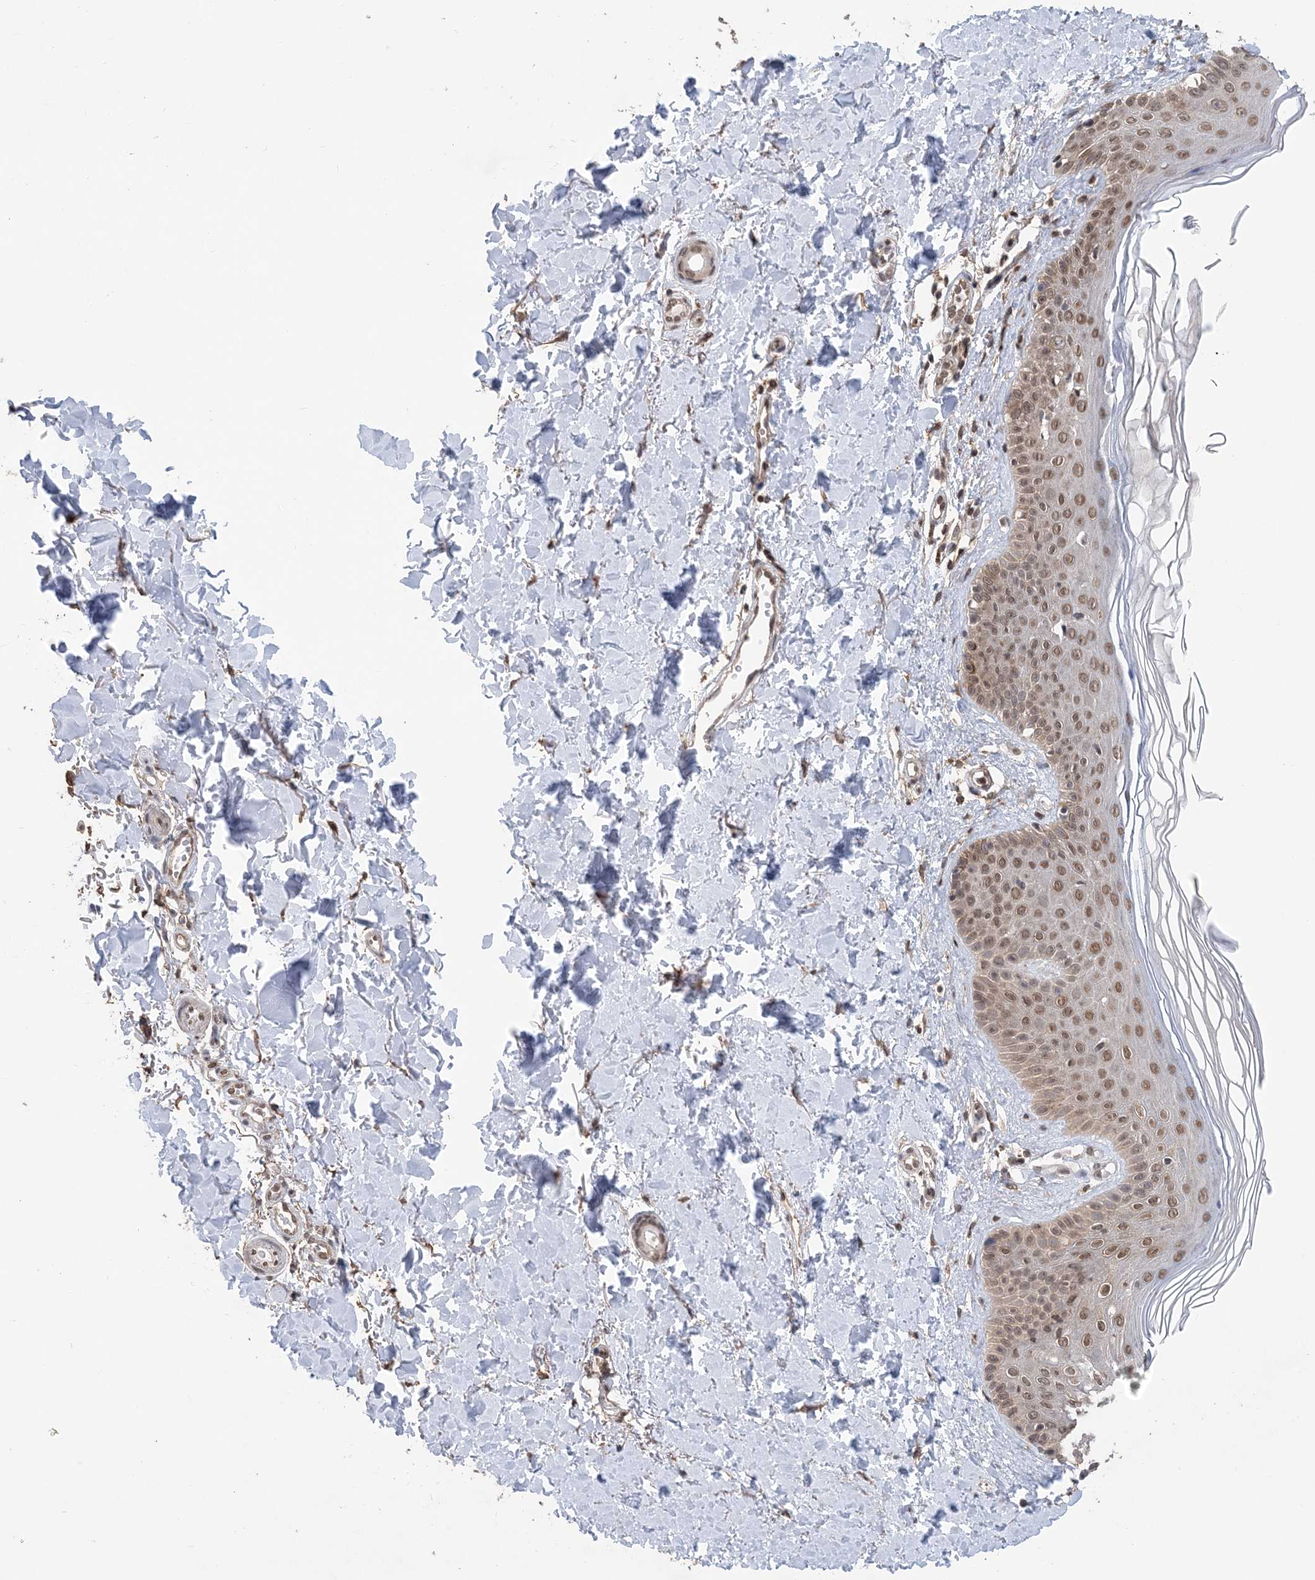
{"staining": {"intensity": "moderate", "quantity": "25%-75%", "location": "cytoplasmic/membranous"}, "tissue": "skin", "cell_type": "Fibroblasts", "image_type": "normal", "snomed": [{"axis": "morphology", "description": "Normal tissue, NOS"}, {"axis": "topography", "description": "Skin"}], "caption": "Brown immunohistochemical staining in unremarkable human skin exhibits moderate cytoplasmic/membranous positivity in approximately 25%-75% of fibroblasts. The protein is stained brown, and the nuclei are stained in blue (DAB IHC with brightfield microscopy, high magnification).", "gene": "CCDC152", "patient": {"sex": "male", "age": 52}}